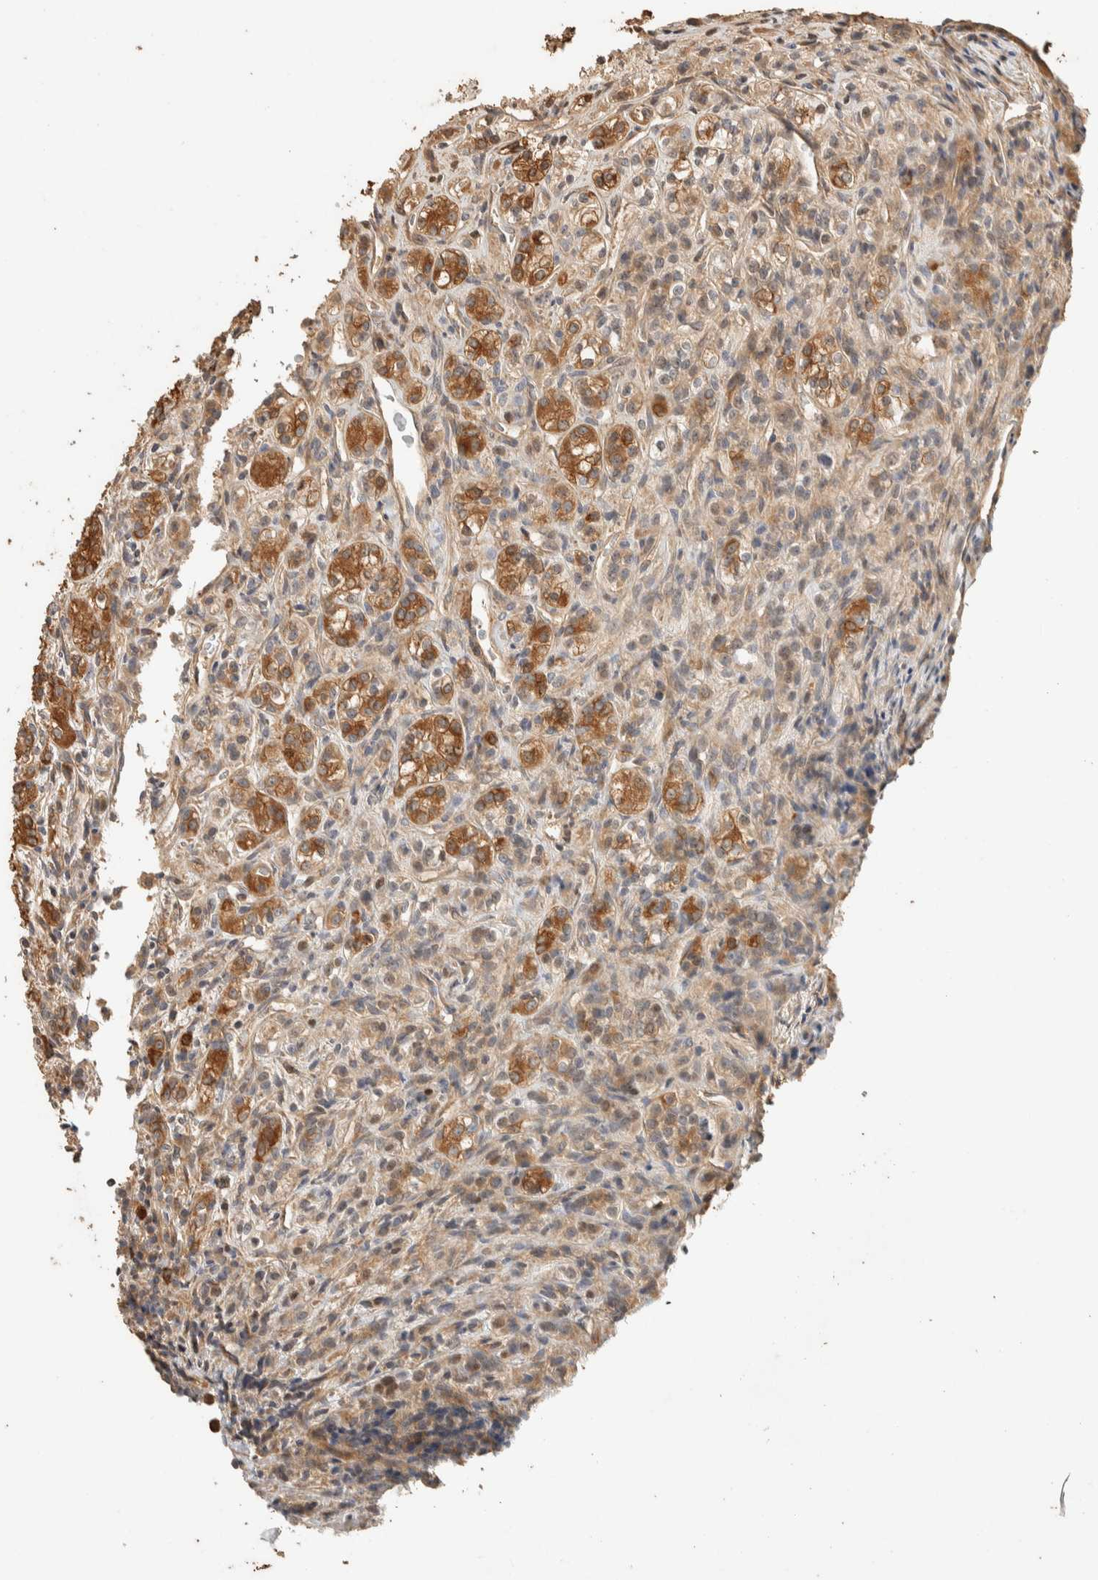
{"staining": {"intensity": "moderate", "quantity": ">75%", "location": "cytoplasmic/membranous"}, "tissue": "renal cancer", "cell_type": "Tumor cells", "image_type": "cancer", "snomed": [{"axis": "morphology", "description": "Adenocarcinoma, NOS"}, {"axis": "topography", "description": "Kidney"}], "caption": "Human renal cancer stained for a protein (brown) displays moderate cytoplasmic/membranous positive positivity in approximately >75% of tumor cells.", "gene": "EXOC7", "patient": {"sex": "male", "age": 77}}